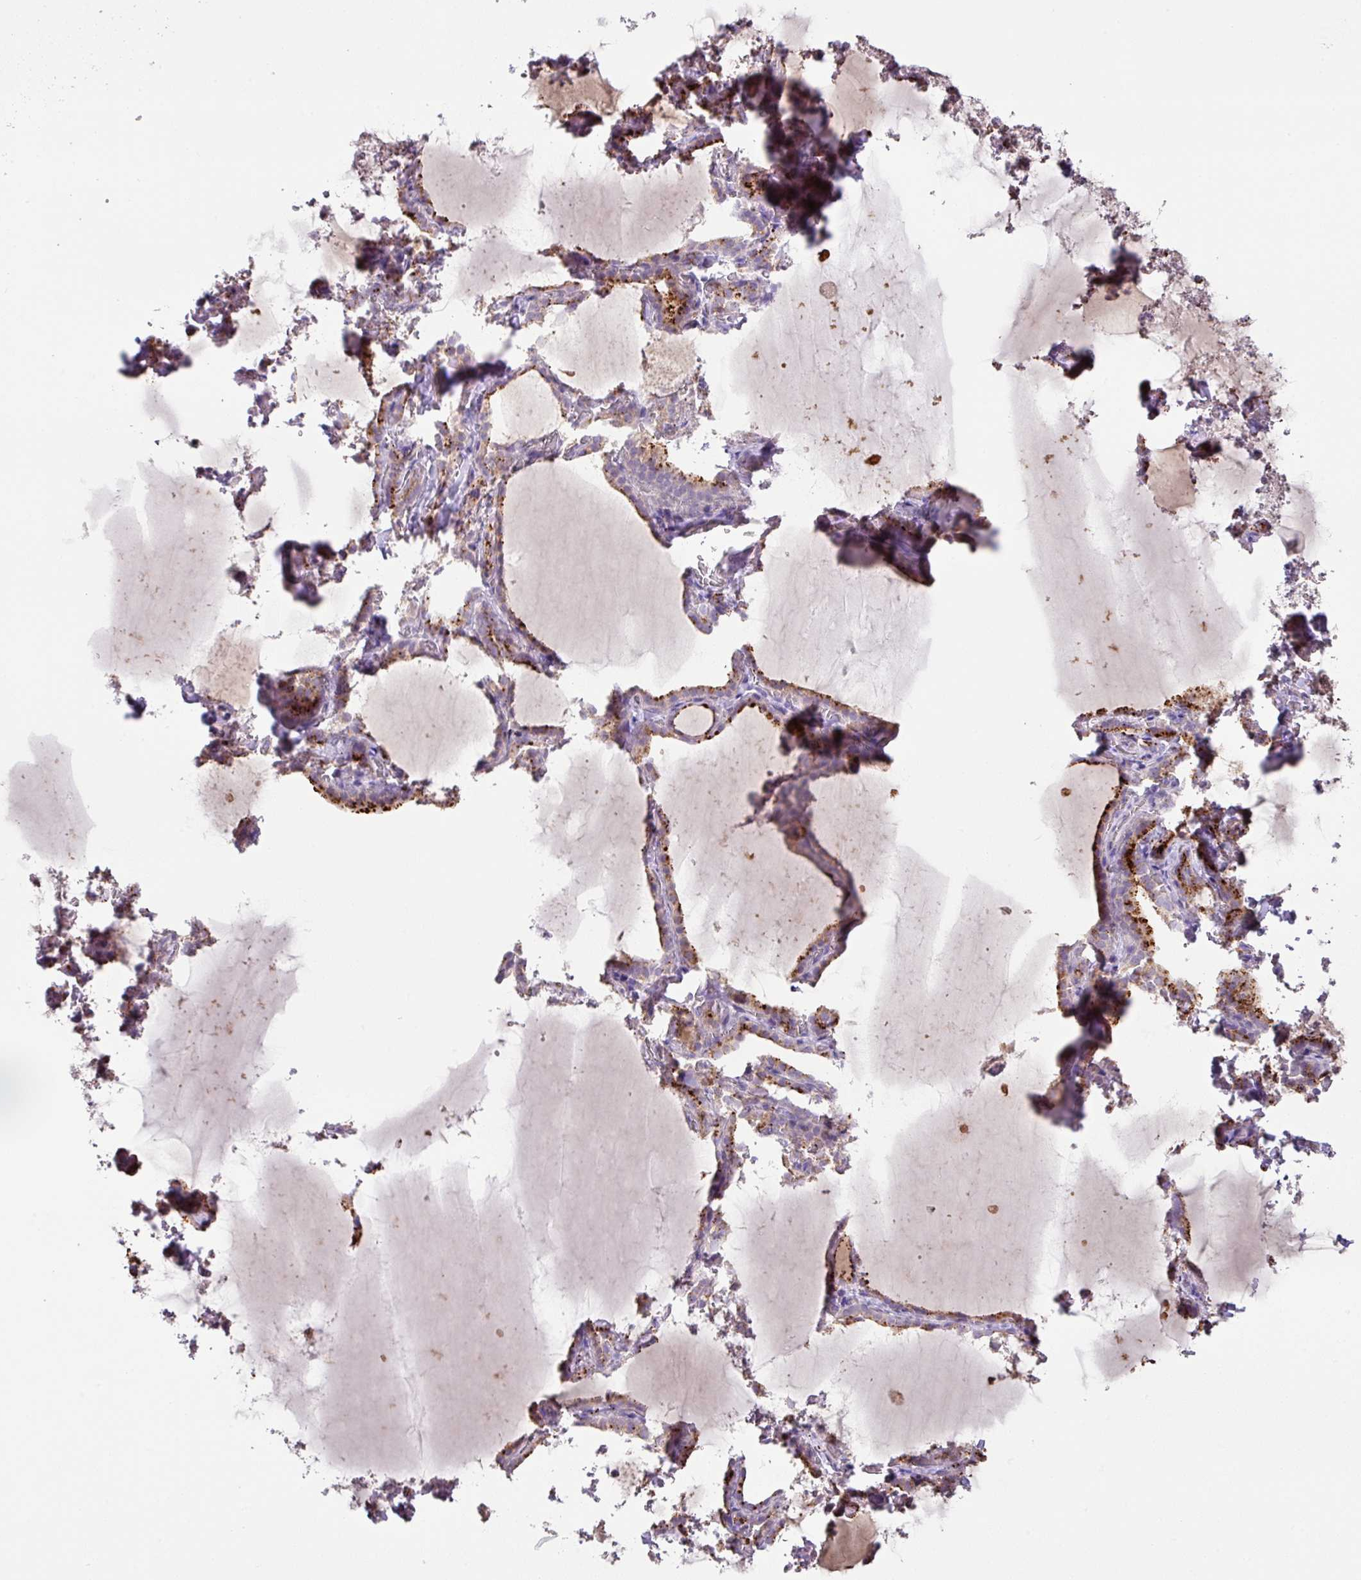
{"staining": {"intensity": "moderate", "quantity": "25%-75%", "location": "cytoplasmic/membranous"}, "tissue": "thyroid gland", "cell_type": "Glandular cells", "image_type": "normal", "snomed": [{"axis": "morphology", "description": "Normal tissue, NOS"}, {"axis": "topography", "description": "Thyroid gland"}], "caption": "Glandular cells show medium levels of moderate cytoplasmic/membranous positivity in approximately 25%-75% of cells in benign human thyroid gland. (brown staining indicates protein expression, while blue staining denotes nuclei).", "gene": "PLEKHH3", "patient": {"sex": "female", "age": 22}}